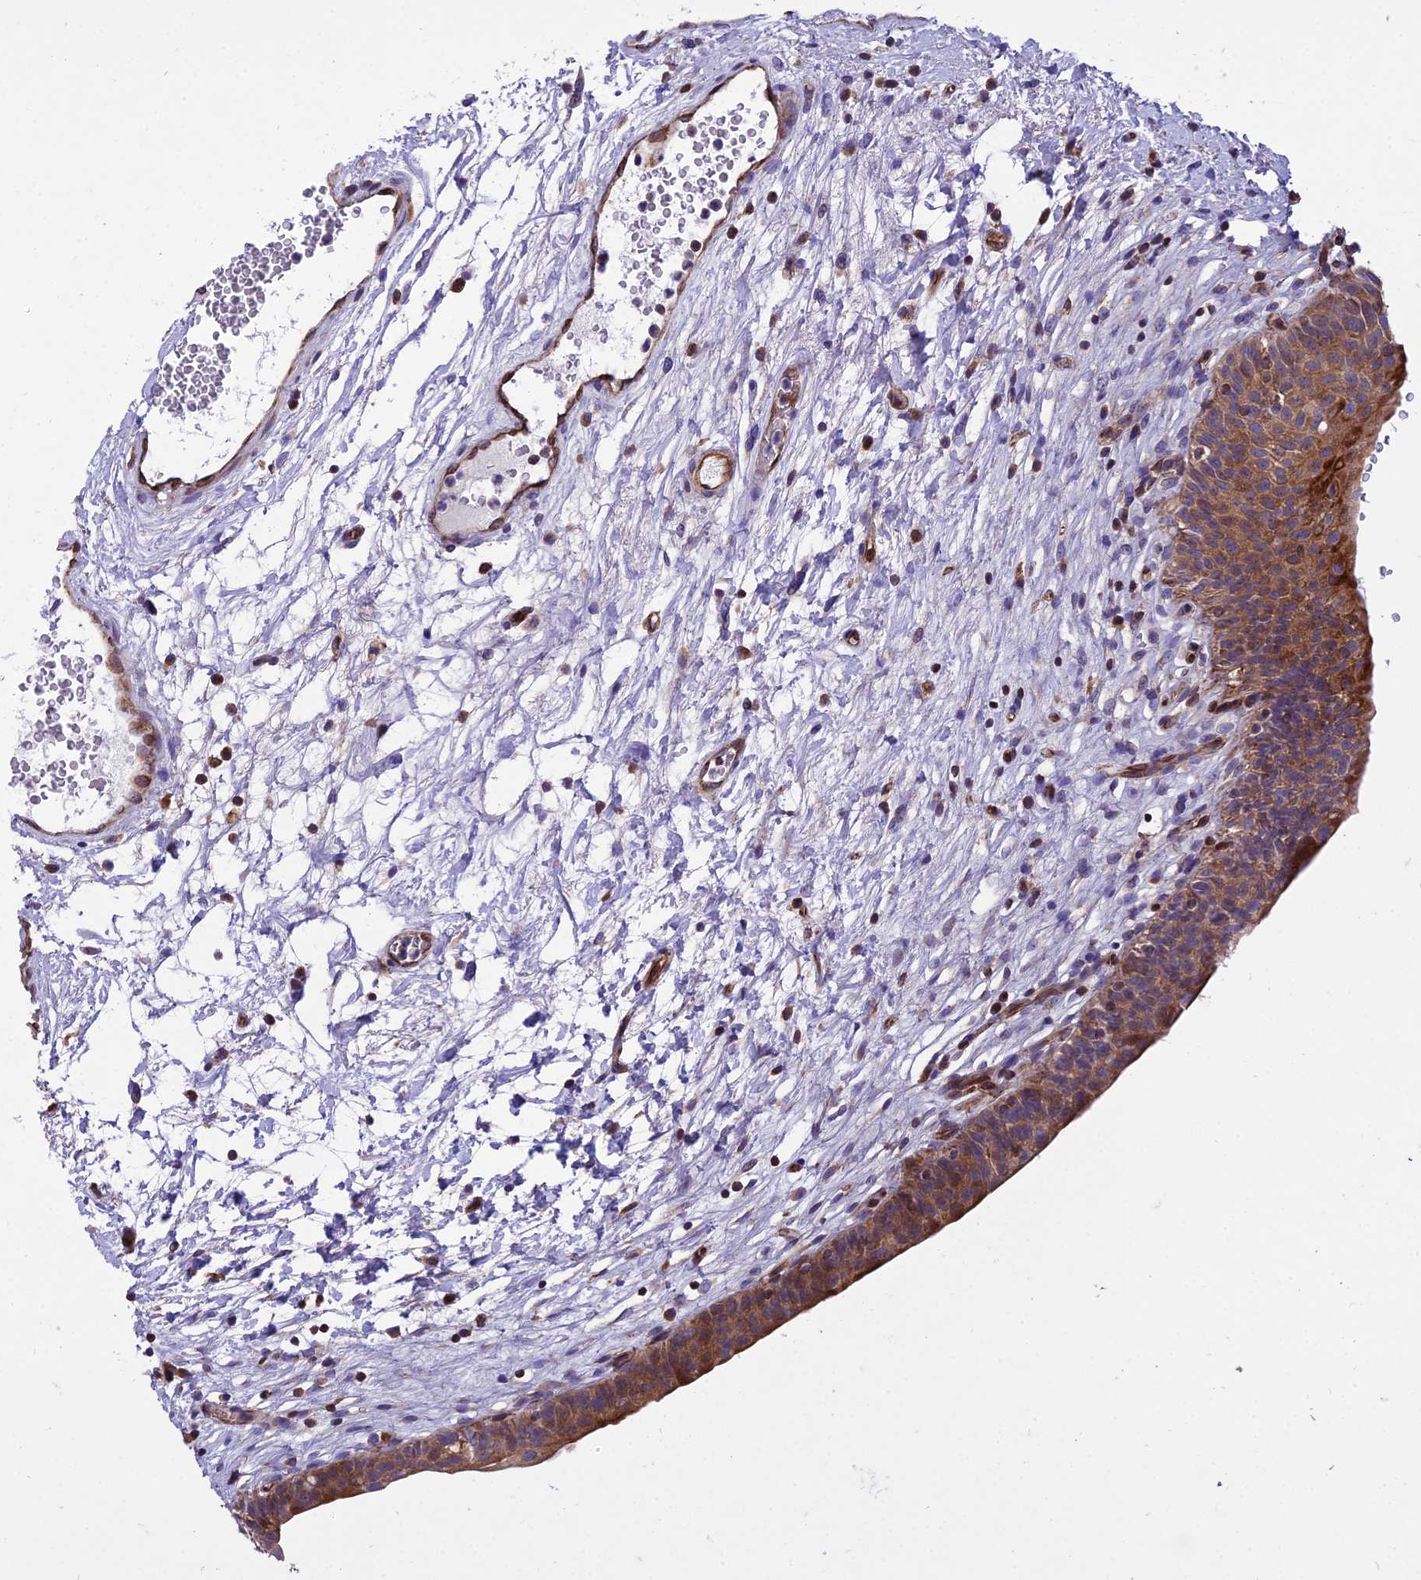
{"staining": {"intensity": "moderate", "quantity": "25%-75%", "location": "cytoplasmic/membranous"}, "tissue": "urinary bladder", "cell_type": "Urothelial cells", "image_type": "normal", "snomed": [{"axis": "morphology", "description": "Normal tissue, NOS"}, {"axis": "topography", "description": "Urinary bladder"}], "caption": "Immunohistochemistry (IHC) of unremarkable urinary bladder reveals medium levels of moderate cytoplasmic/membranous expression in about 25%-75% of urothelial cells. Ihc stains the protein of interest in brown and the nuclei are stained blue.", "gene": "GIMAP1", "patient": {"sex": "male", "age": 83}}